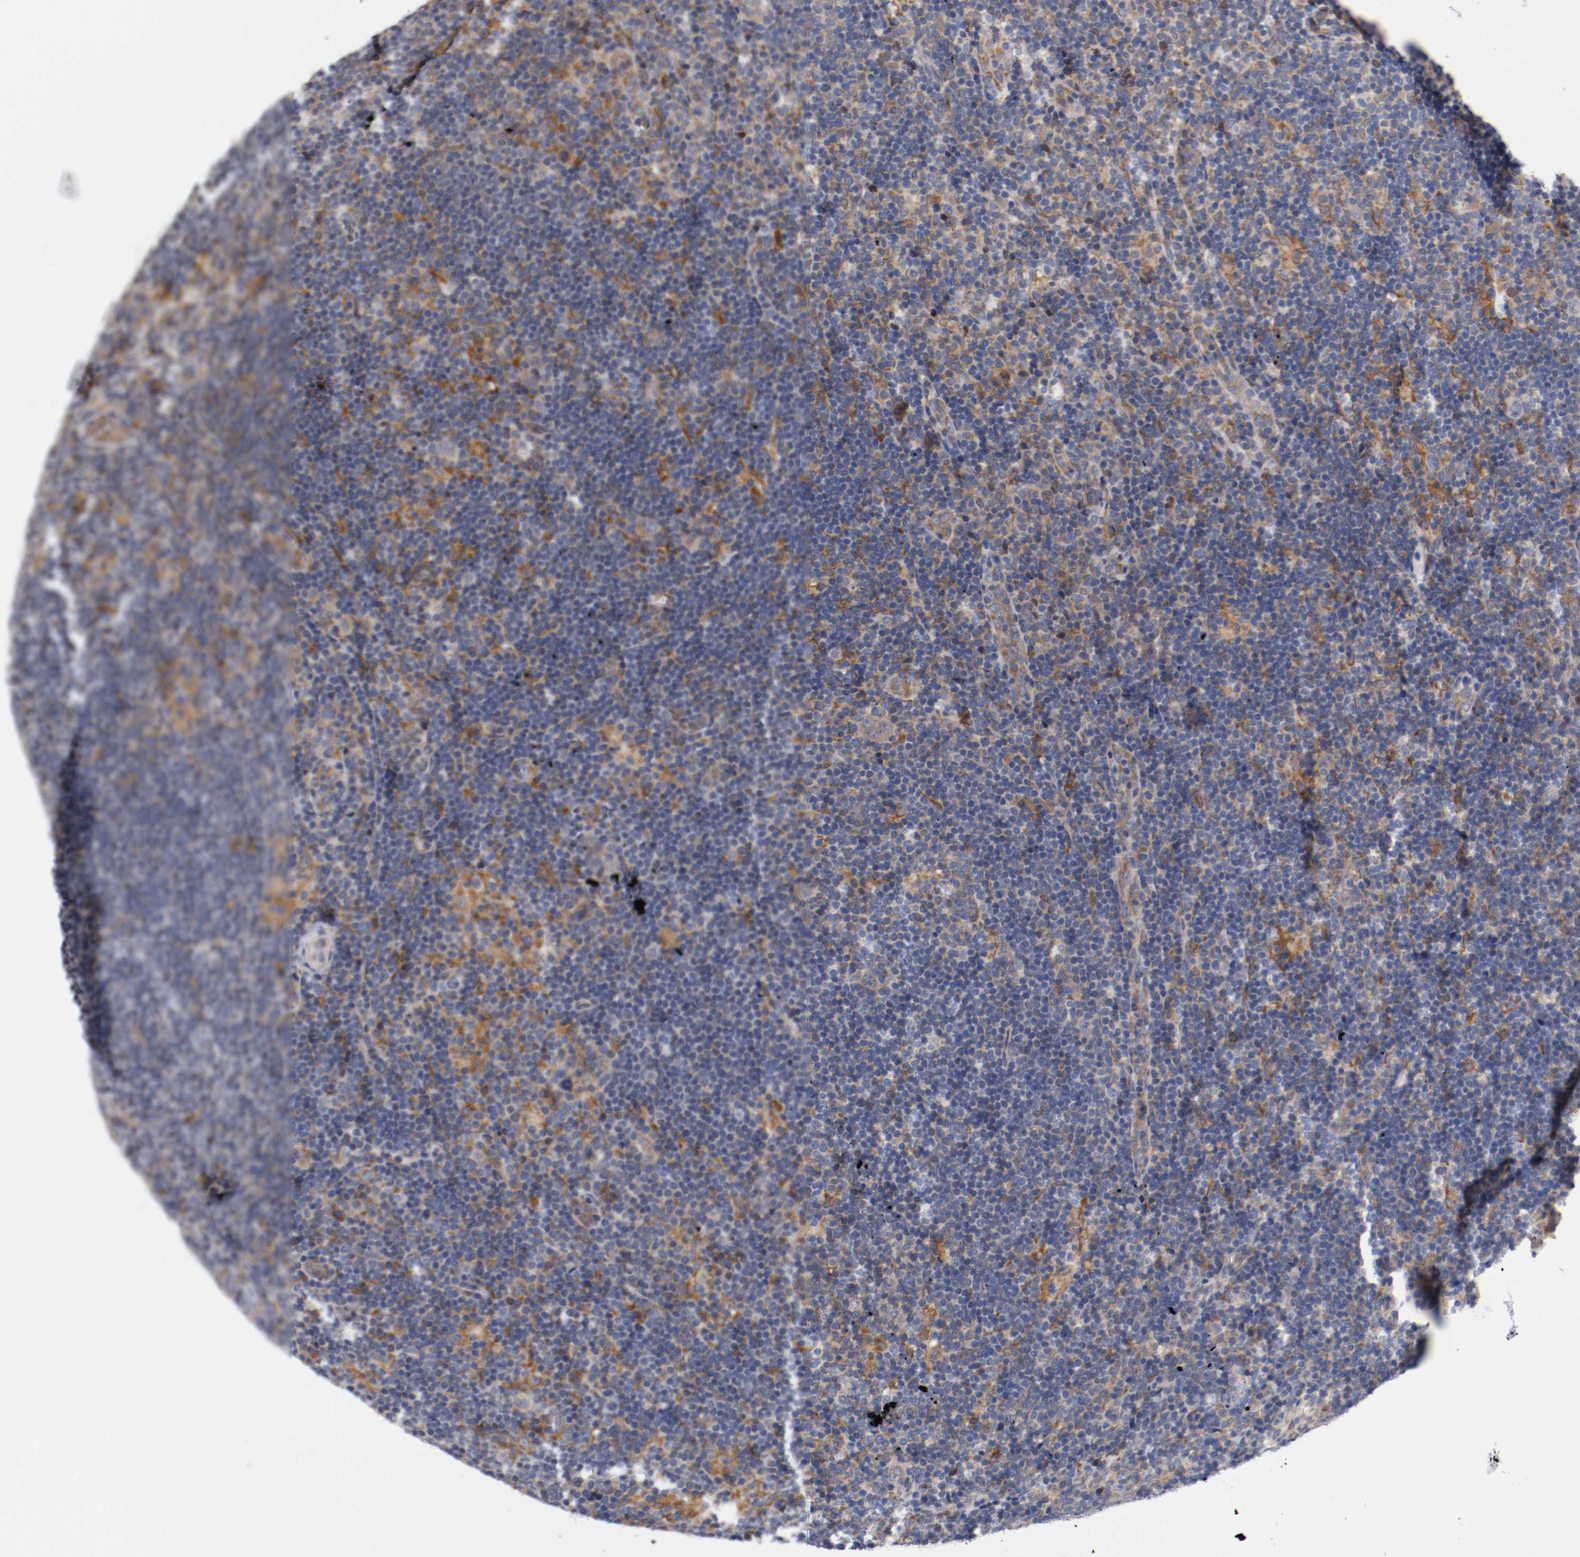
{"staining": {"intensity": "negative", "quantity": "none", "location": "none"}, "tissue": "lymphoma", "cell_type": "Tumor cells", "image_type": "cancer", "snomed": [{"axis": "morphology", "description": "Hodgkin's disease, NOS"}, {"axis": "topography", "description": "Lymph node"}], "caption": "The micrograph exhibits no staining of tumor cells in lymphoma.", "gene": "TNFSF13", "patient": {"sex": "female", "age": 57}}